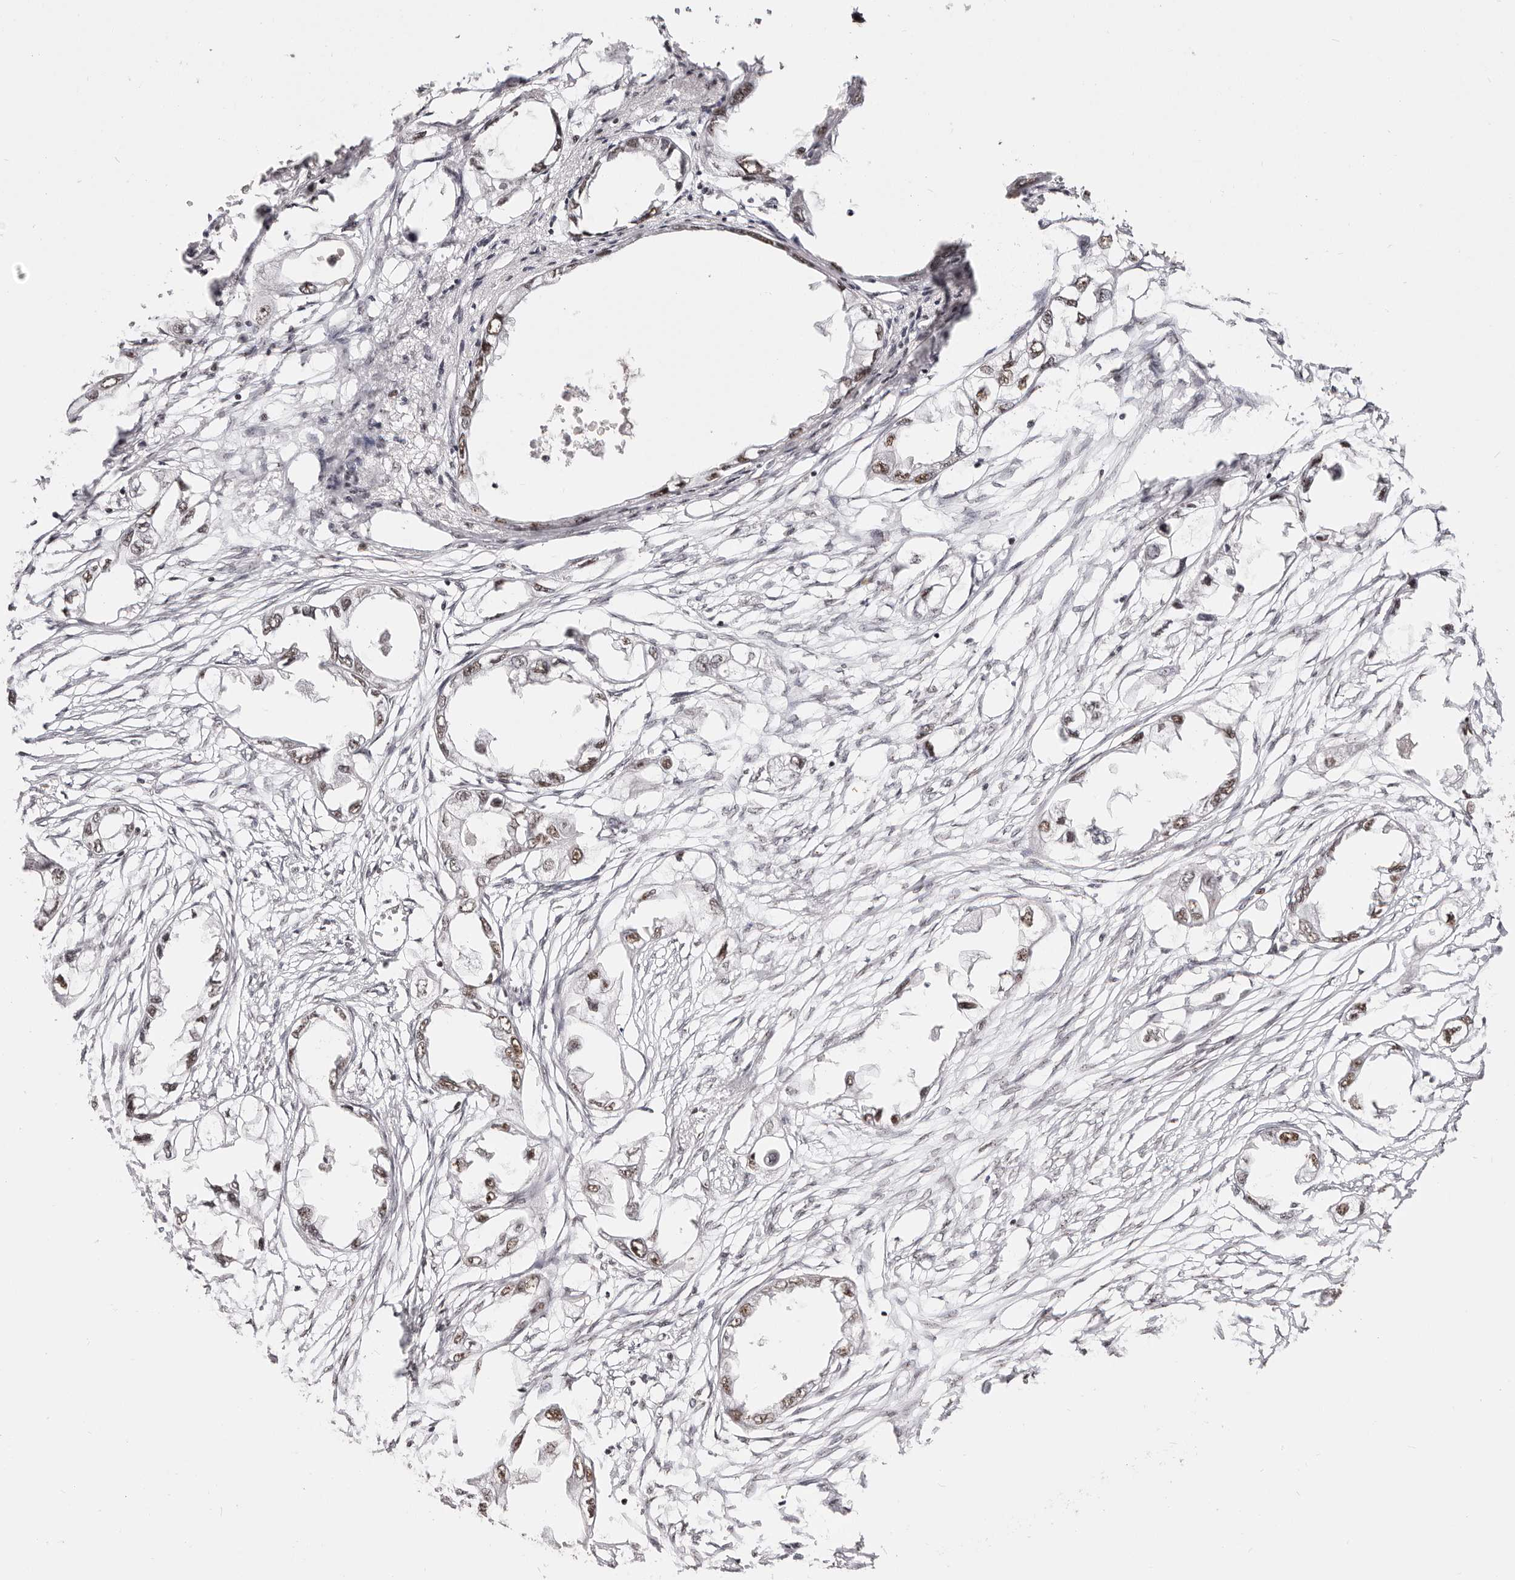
{"staining": {"intensity": "weak", "quantity": "25%-75%", "location": "nuclear"}, "tissue": "endometrial cancer", "cell_type": "Tumor cells", "image_type": "cancer", "snomed": [{"axis": "morphology", "description": "Adenocarcinoma, NOS"}, {"axis": "morphology", "description": "Adenocarcinoma, metastatic, NOS"}, {"axis": "topography", "description": "Adipose tissue"}, {"axis": "topography", "description": "Endometrium"}], "caption": "Immunohistochemical staining of endometrial adenocarcinoma reveals weak nuclear protein positivity in about 25%-75% of tumor cells.", "gene": "IQGAP3", "patient": {"sex": "female", "age": 67}}